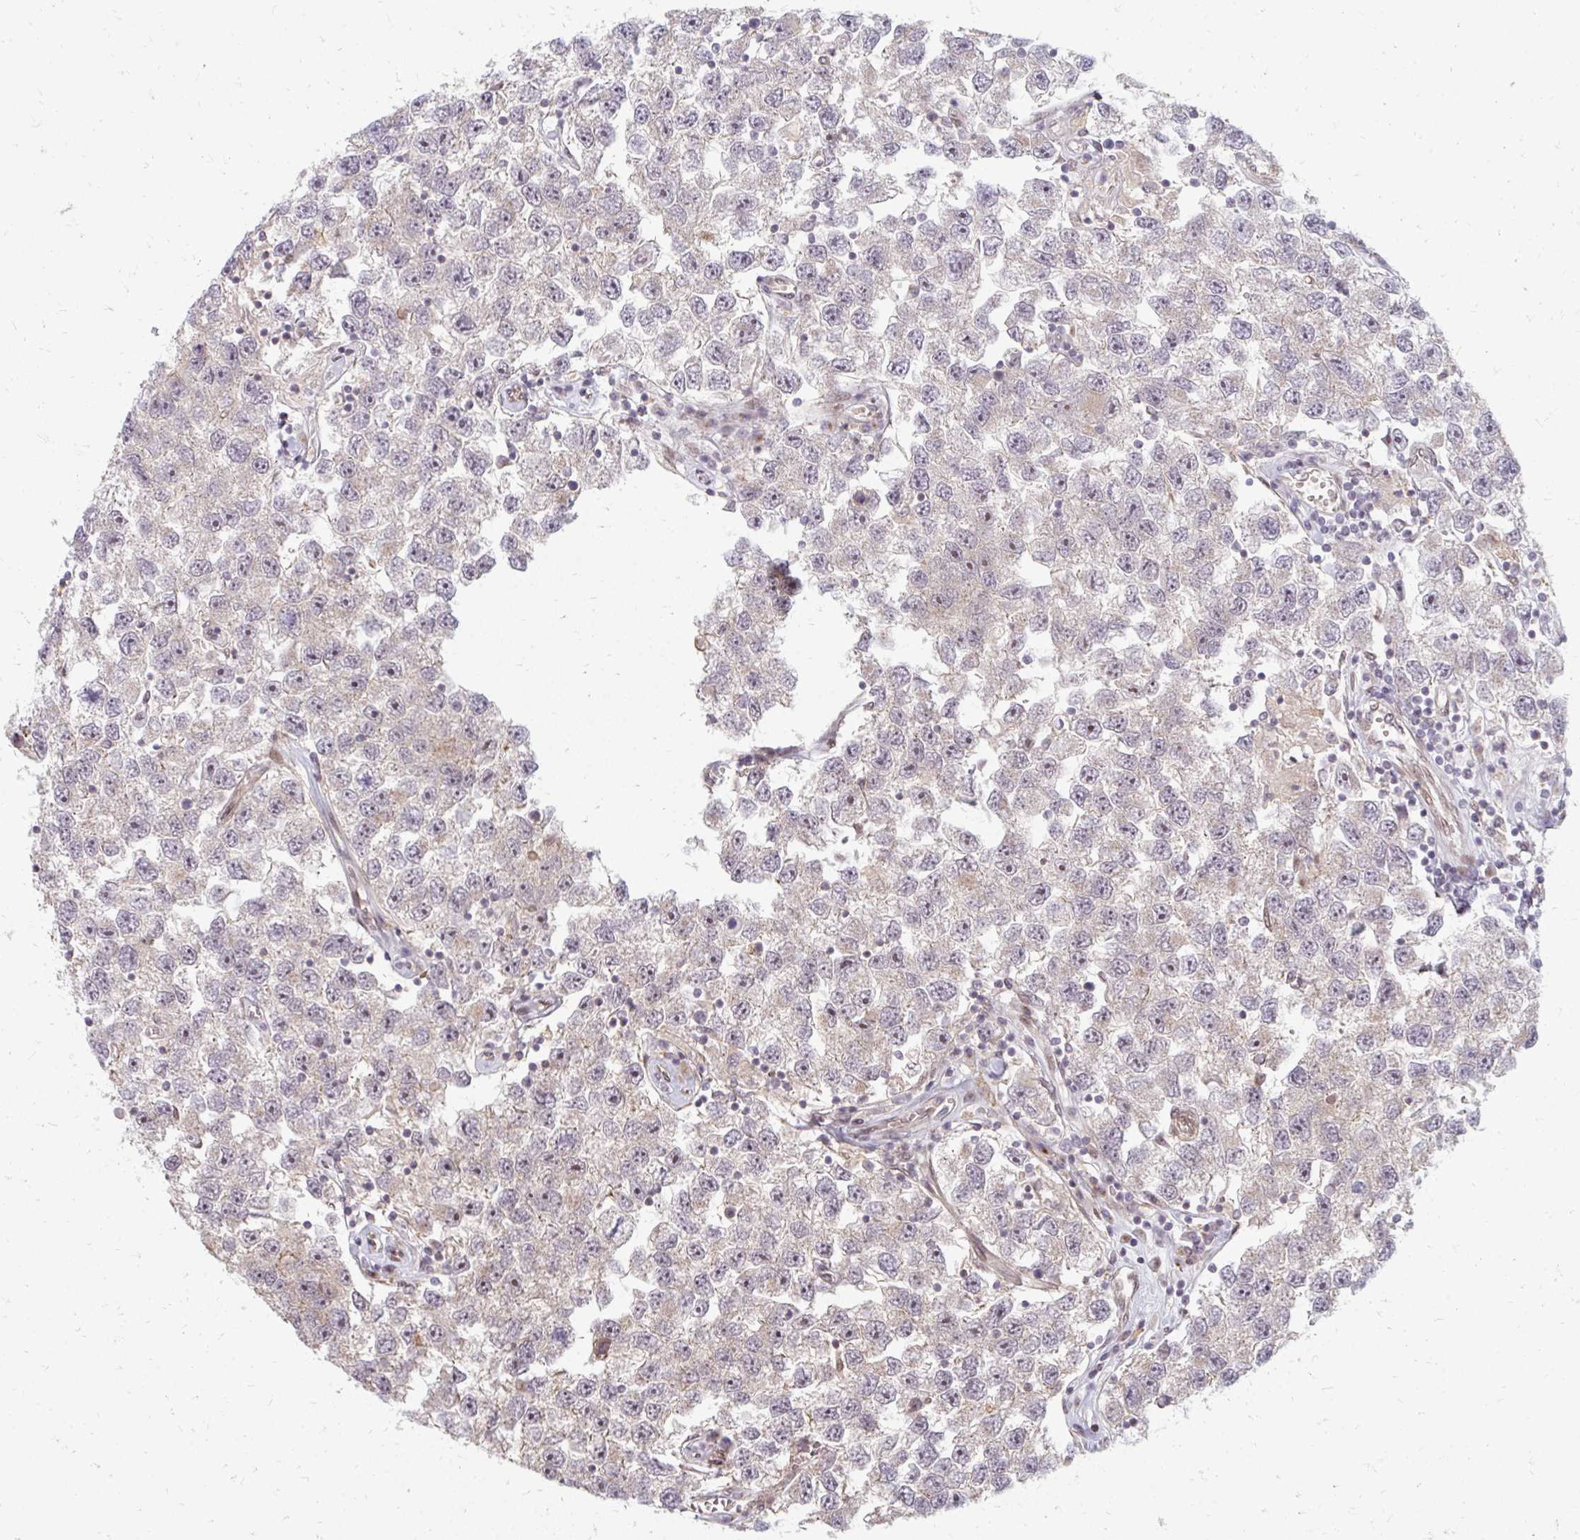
{"staining": {"intensity": "negative", "quantity": "none", "location": "none"}, "tissue": "testis cancer", "cell_type": "Tumor cells", "image_type": "cancer", "snomed": [{"axis": "morphology", "description": "Seminoma, NOS"}, {"axis": "topography", "description": "Testis"}], "caption": "IHC of human testis cancer (seminoma) displays no expression in tumor cells.", "gene": "ZNF285", "patient": {"sex": "male", "age": 26}}